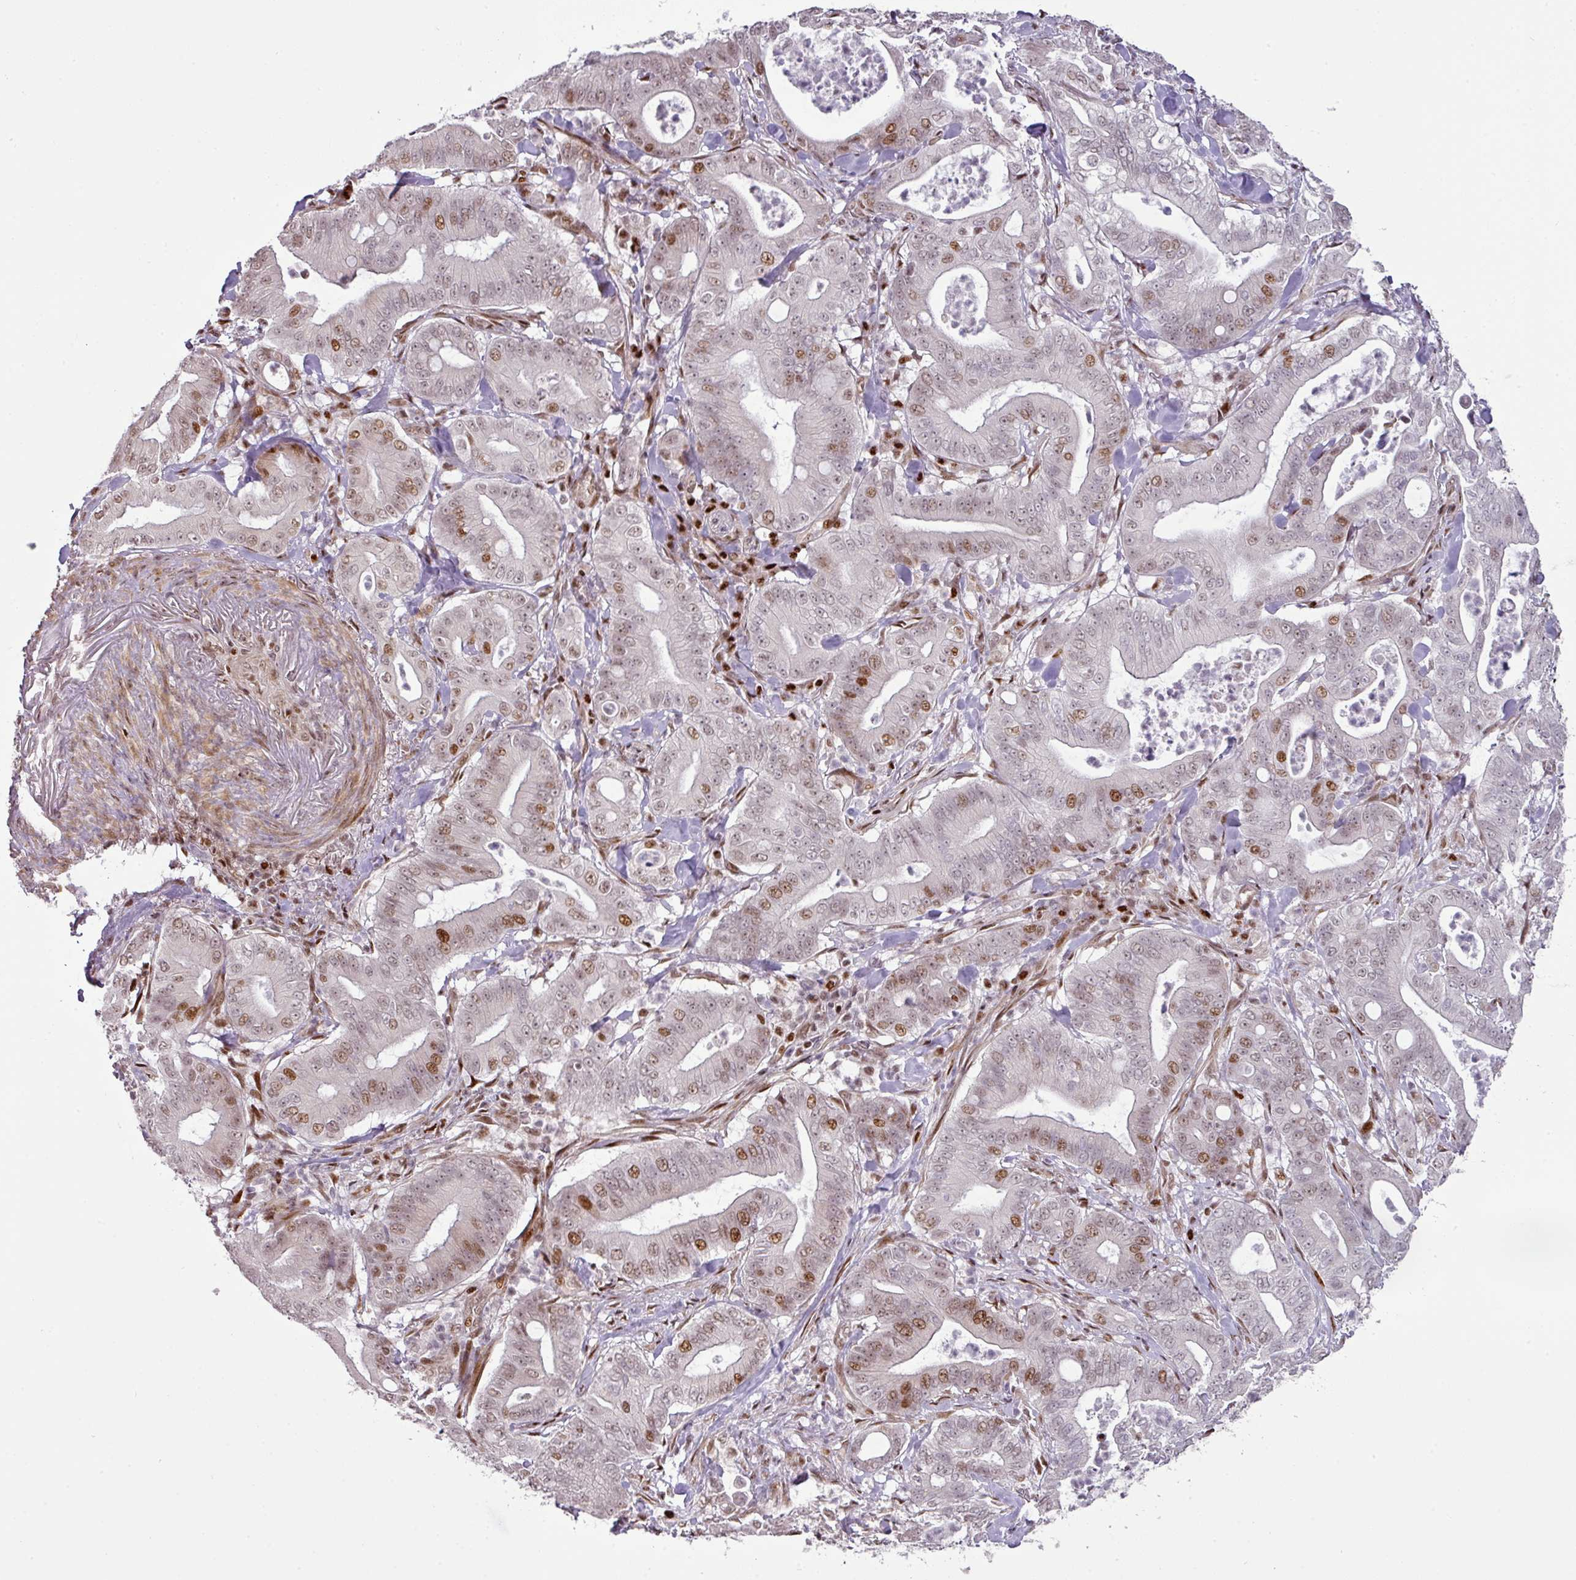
{"staining": {"intensity": "moderate", "quantity": "25%-75%", "location": "nuclear"}, "tissue": "pancreatic cancer", "cell_type": "Tumor cells", "image_type": "cancer", "snomed": [{"axis": "morphology", "description": "Adenocarcinoma, NOS"}, {"axis": "topography", "description": "Pancreas"}], "caption": "Protein expression by immunohistochemistry (IHC) reveals moderate nuclear staining in approximately 25%-75% of tumor cells in adenocarcinoma (pancreatic). Using DAB (3,3'-diaminobenzidine) (brown) and hematoxylin (blue) stains, captured at high magnification using brightfield microscopy.", "gene": "MYSM1", "patient": {"sex": "male", "age": 71}}